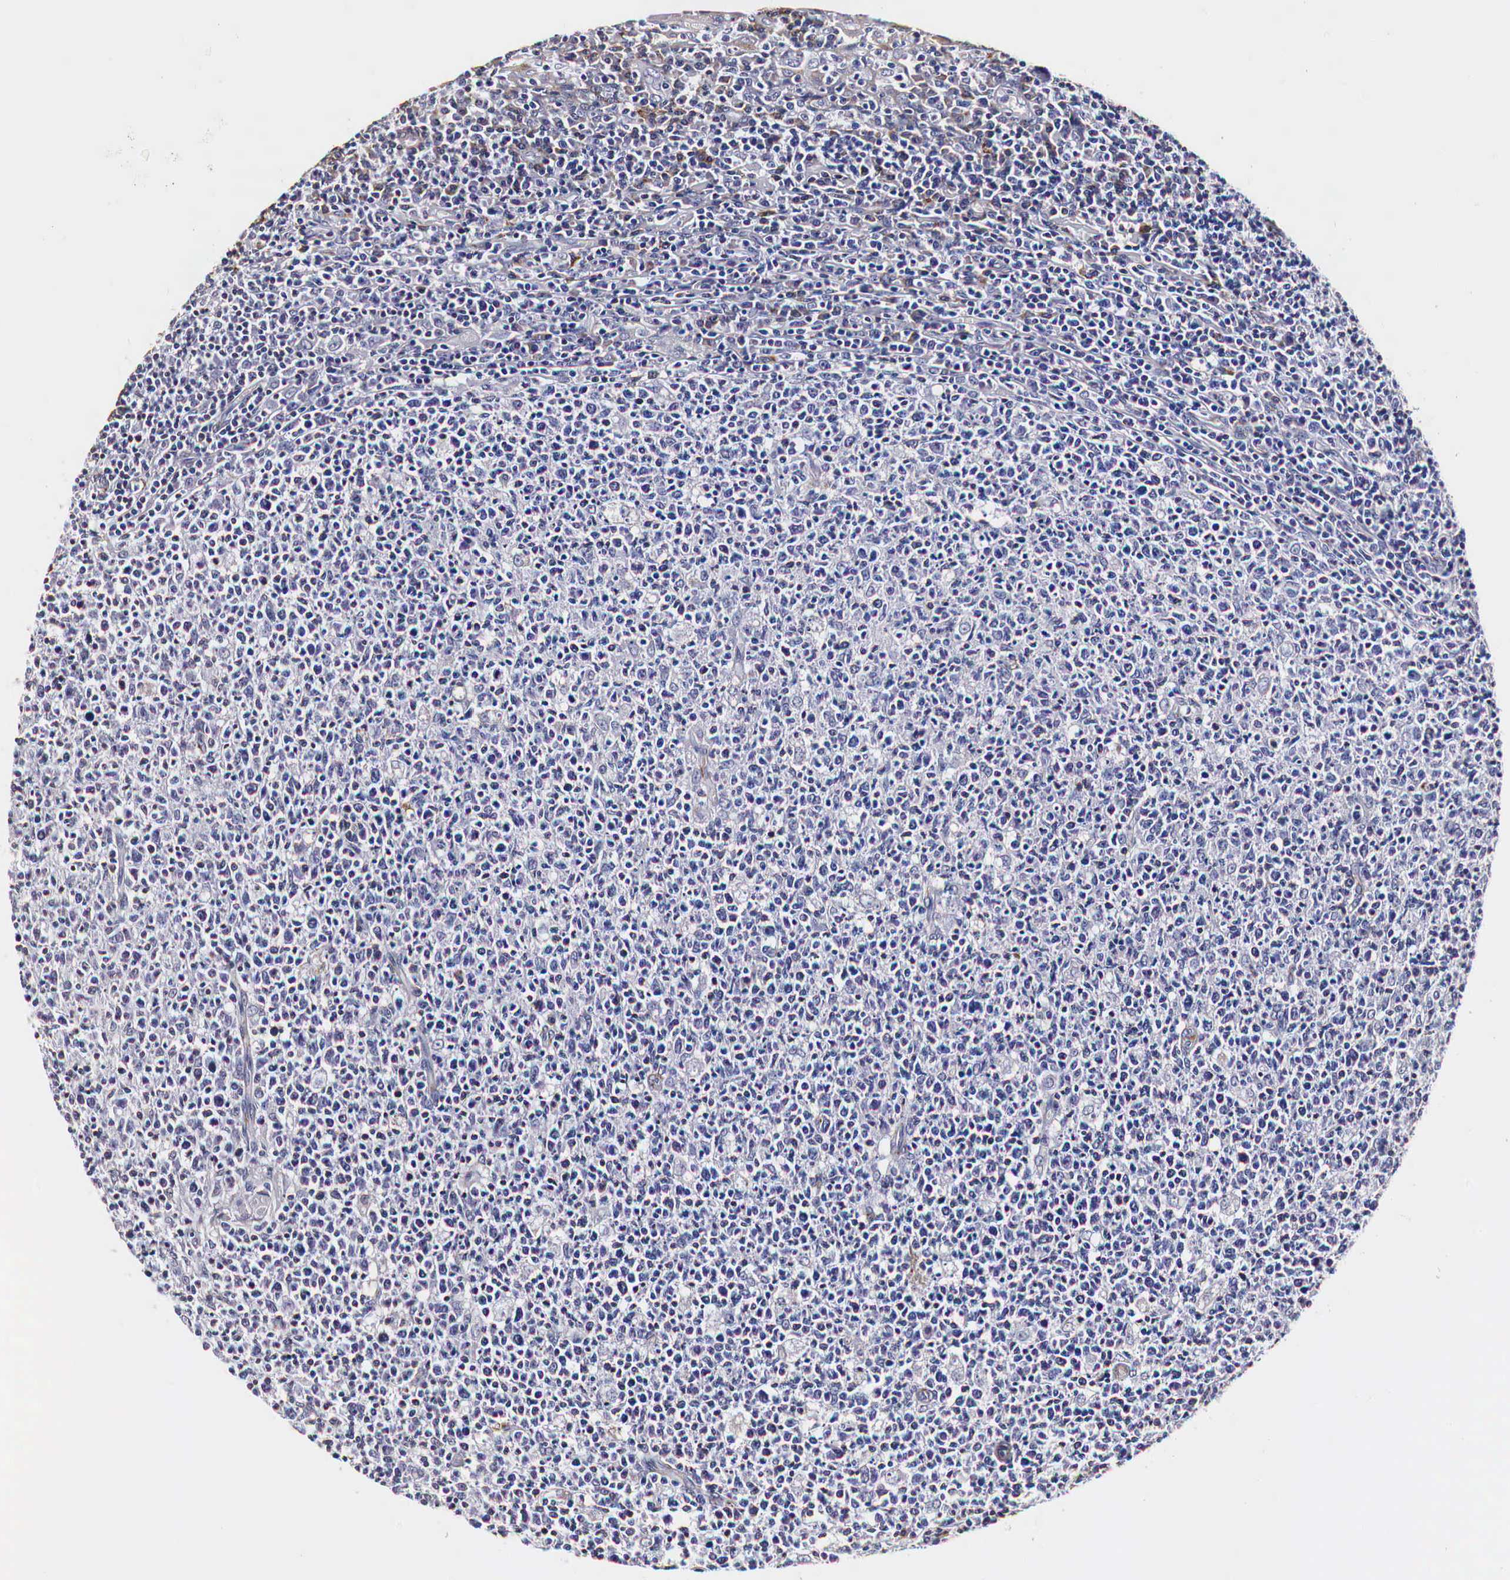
{"staining": {"intensity": "negative", "quantity": "none", "location": "none"}, "tissue": "tonsil", "cell_type": "Germinal center cells", "image_type": "normal", "snomed": [{"axis": "morphology", "description": "Normal tissue, NOS"}, {"axis": "topography", "description": "Tonsil"}], "caption": "High magnification brightfield microscopy of unremarkable tonsil stained with DAB (3,3'-diaminobenzidine) (brown) and counterstained with hematoxylin (blue): germinal center cells show no significant expression. The staining was performed using DAB (3,3'-diaminobenzidine) to visualize the protein expression in brown, while the nuclei were stained in blue with hematoxylin (Magnification: 20x).", "gene": "CKAP4", "patient": {"sex": "male", "age": 6}}